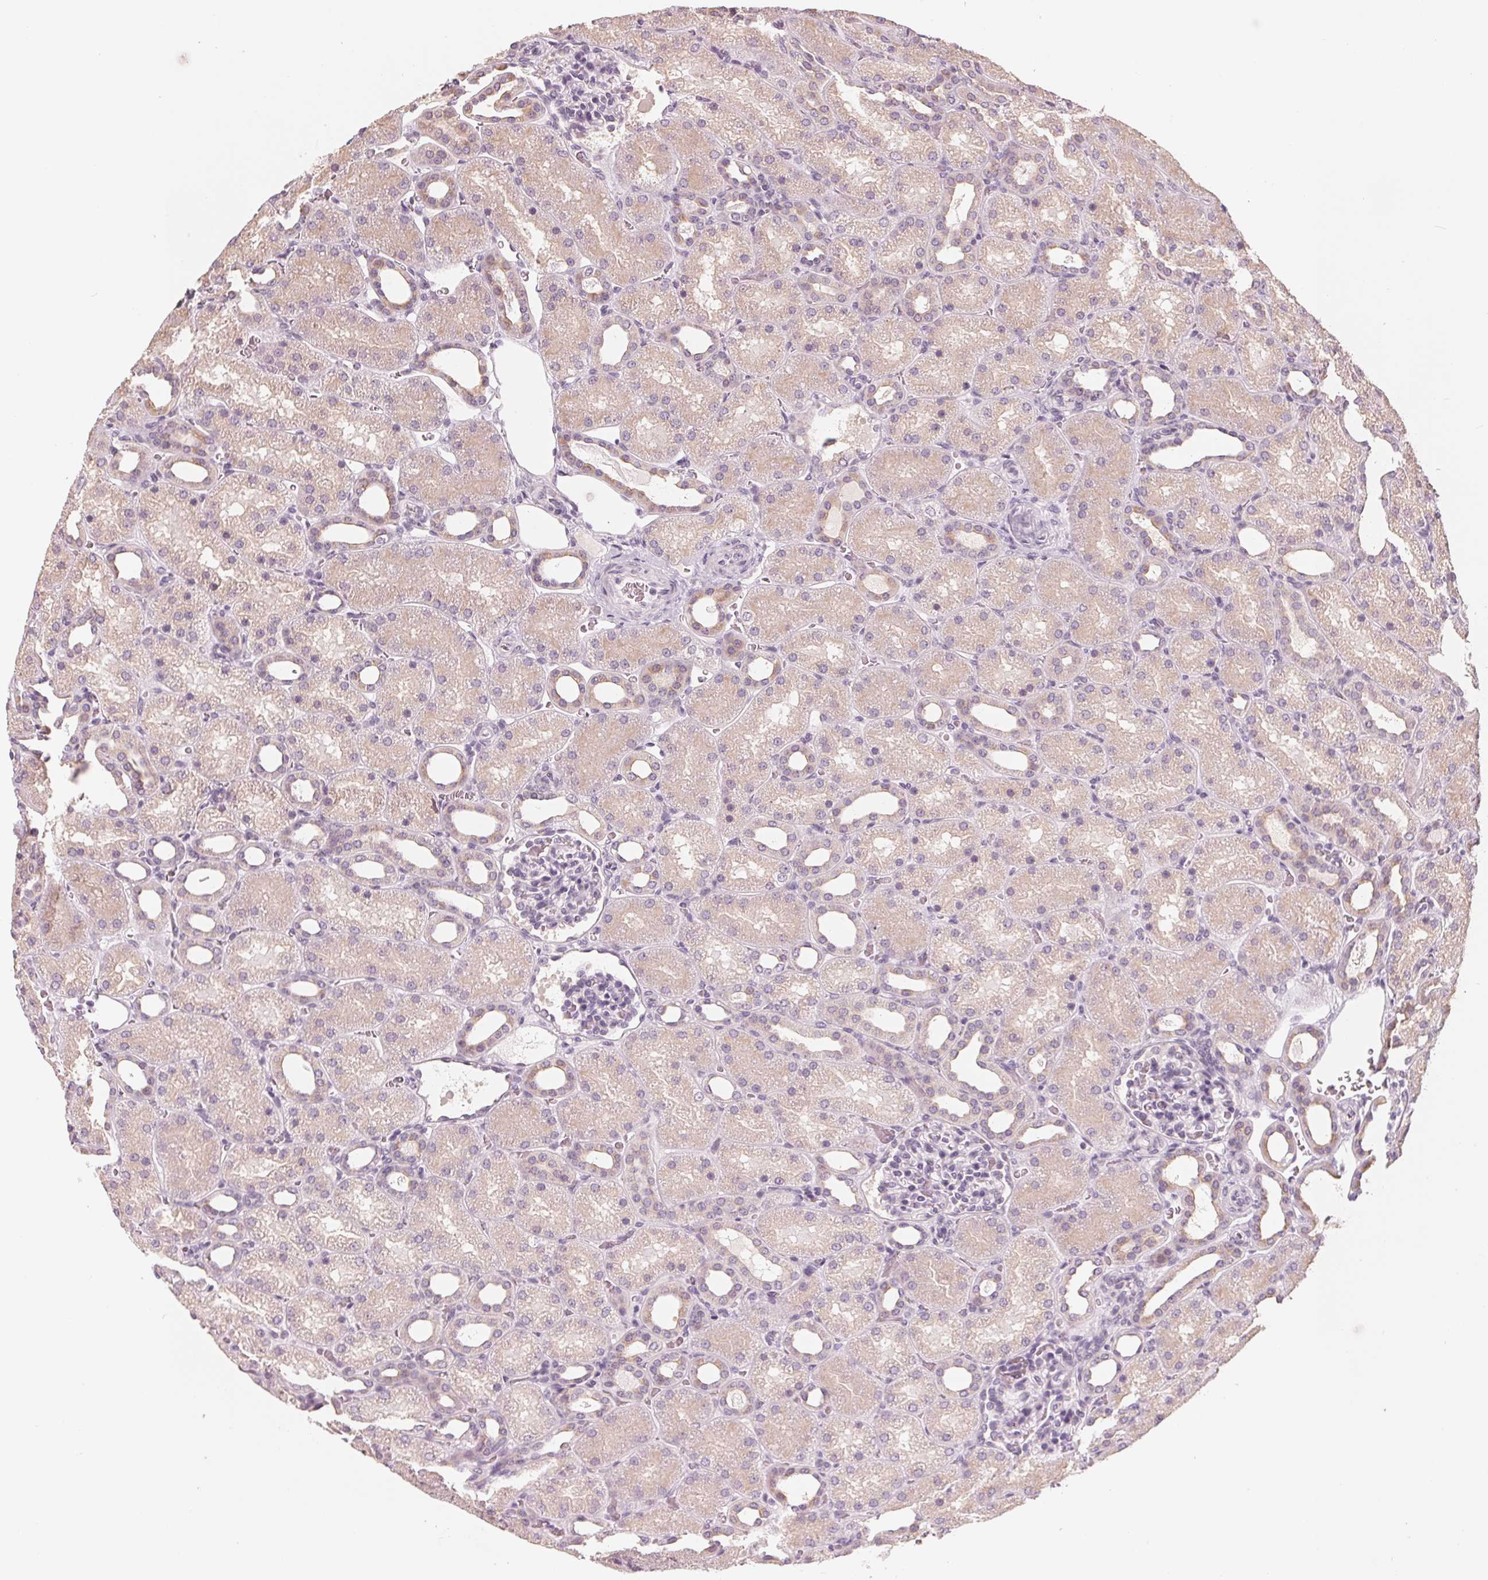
{"staining": {"intensity": "negative", "quantity": "none", "location": "none"}, "tissue": "kidney", "cell_type": "Cells in glomeruli", "image_type": "normal", "snomed": [{"axis": "morphology", "description": "Normal tissue, NOS"}, {"axis": "topography", "description": "Kidney"}], "caption": "IHC of normal kidney exhibits no staining in cells in glomeruli.", "gene": "IL9R", "patient": {"sex": "male", "age": 2}}